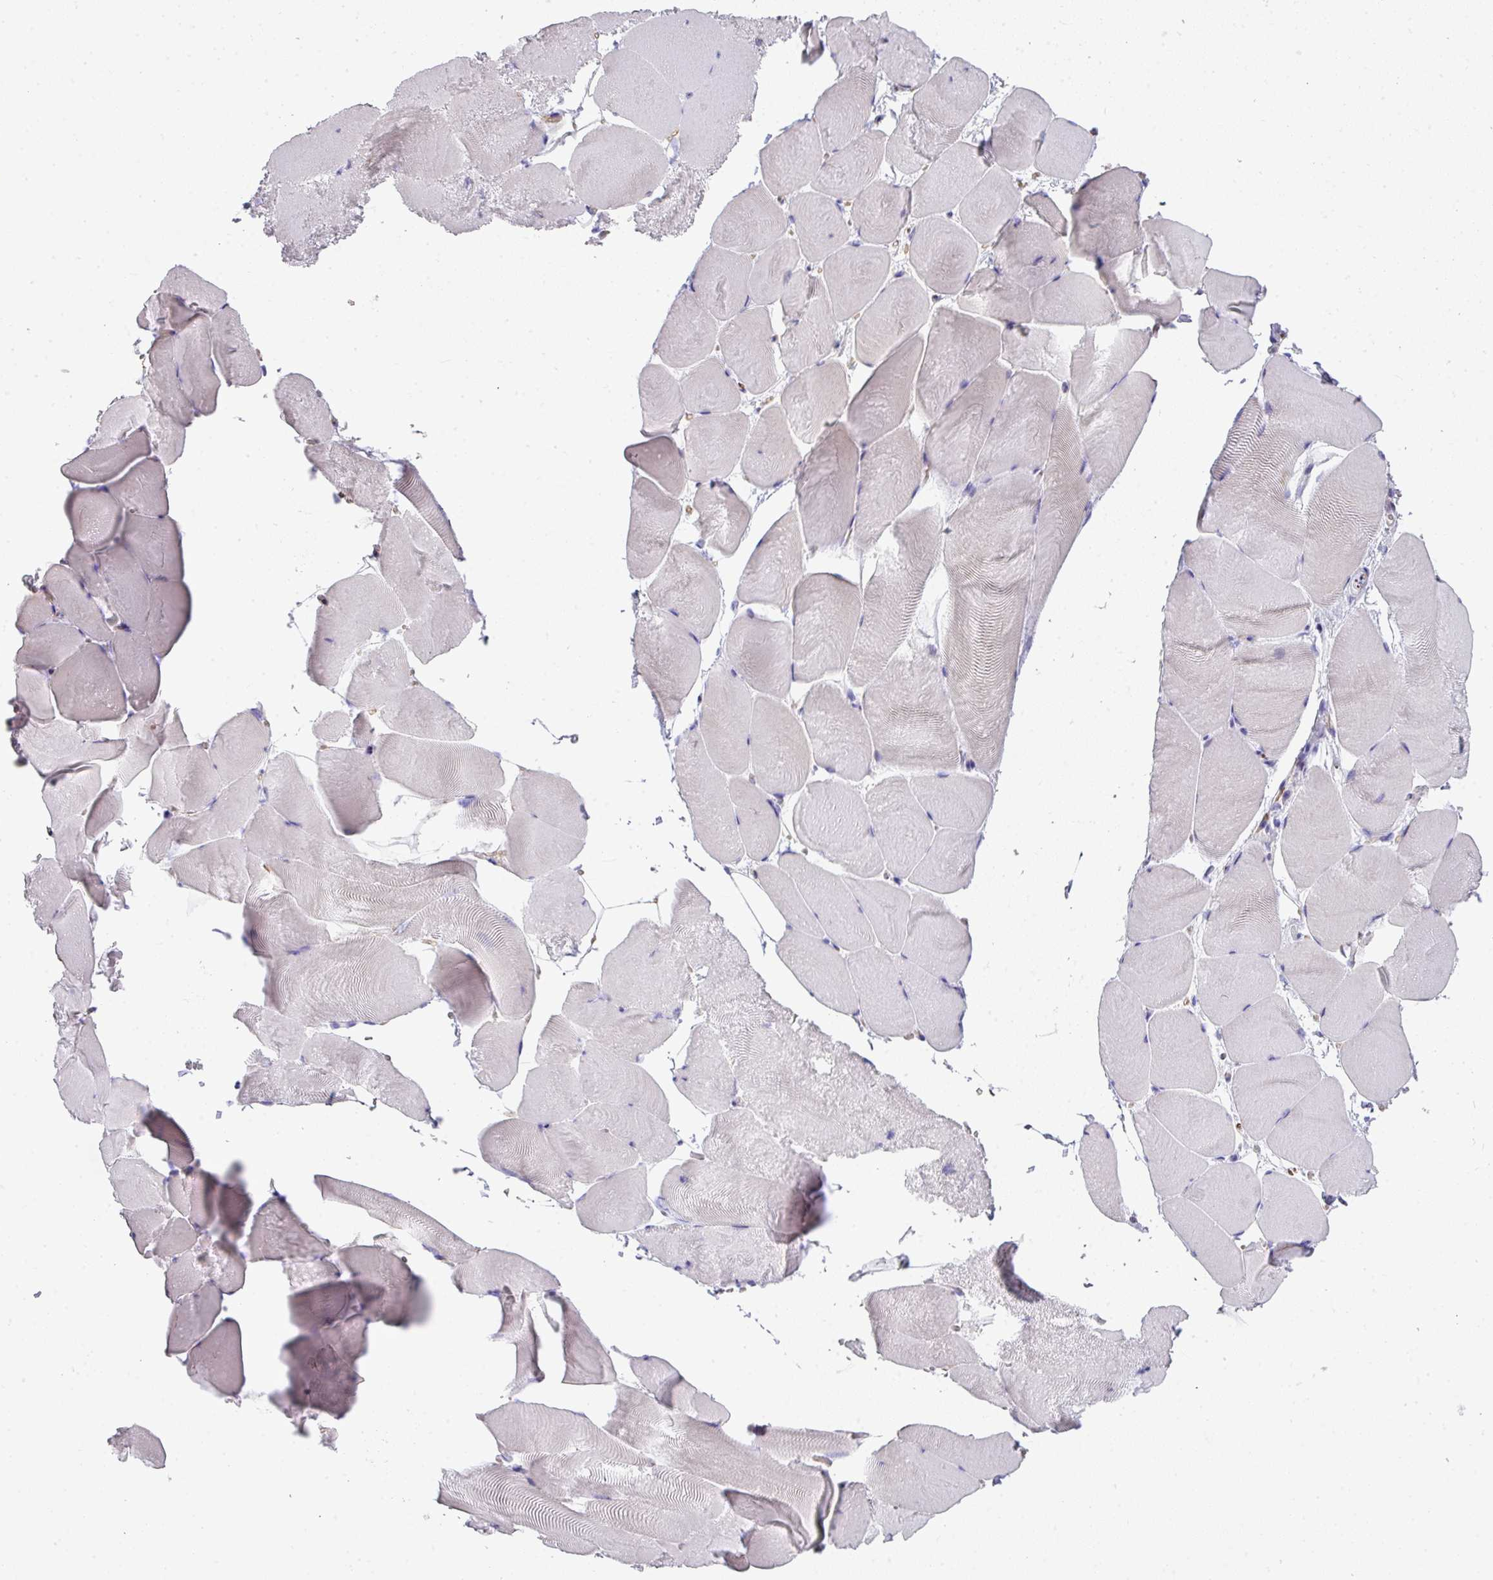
{"staining": {"intensity": "negative", "quantity": "none", "location": "none"}, "tissue": "skeletal muscle", "cell_type": "Myocytes", "image_type": "normal", "snomed": [{"axis": "morphology", "description": "Normal tissue, NOS"}, {"axis": "topography", "description": "Skeletal muscle"}], "caption": "The micrograph reveals no significant staining in myocytes of skeletal muscle.", "gene": "PALS2", "patient": {"sex": "female", "age": 64}}